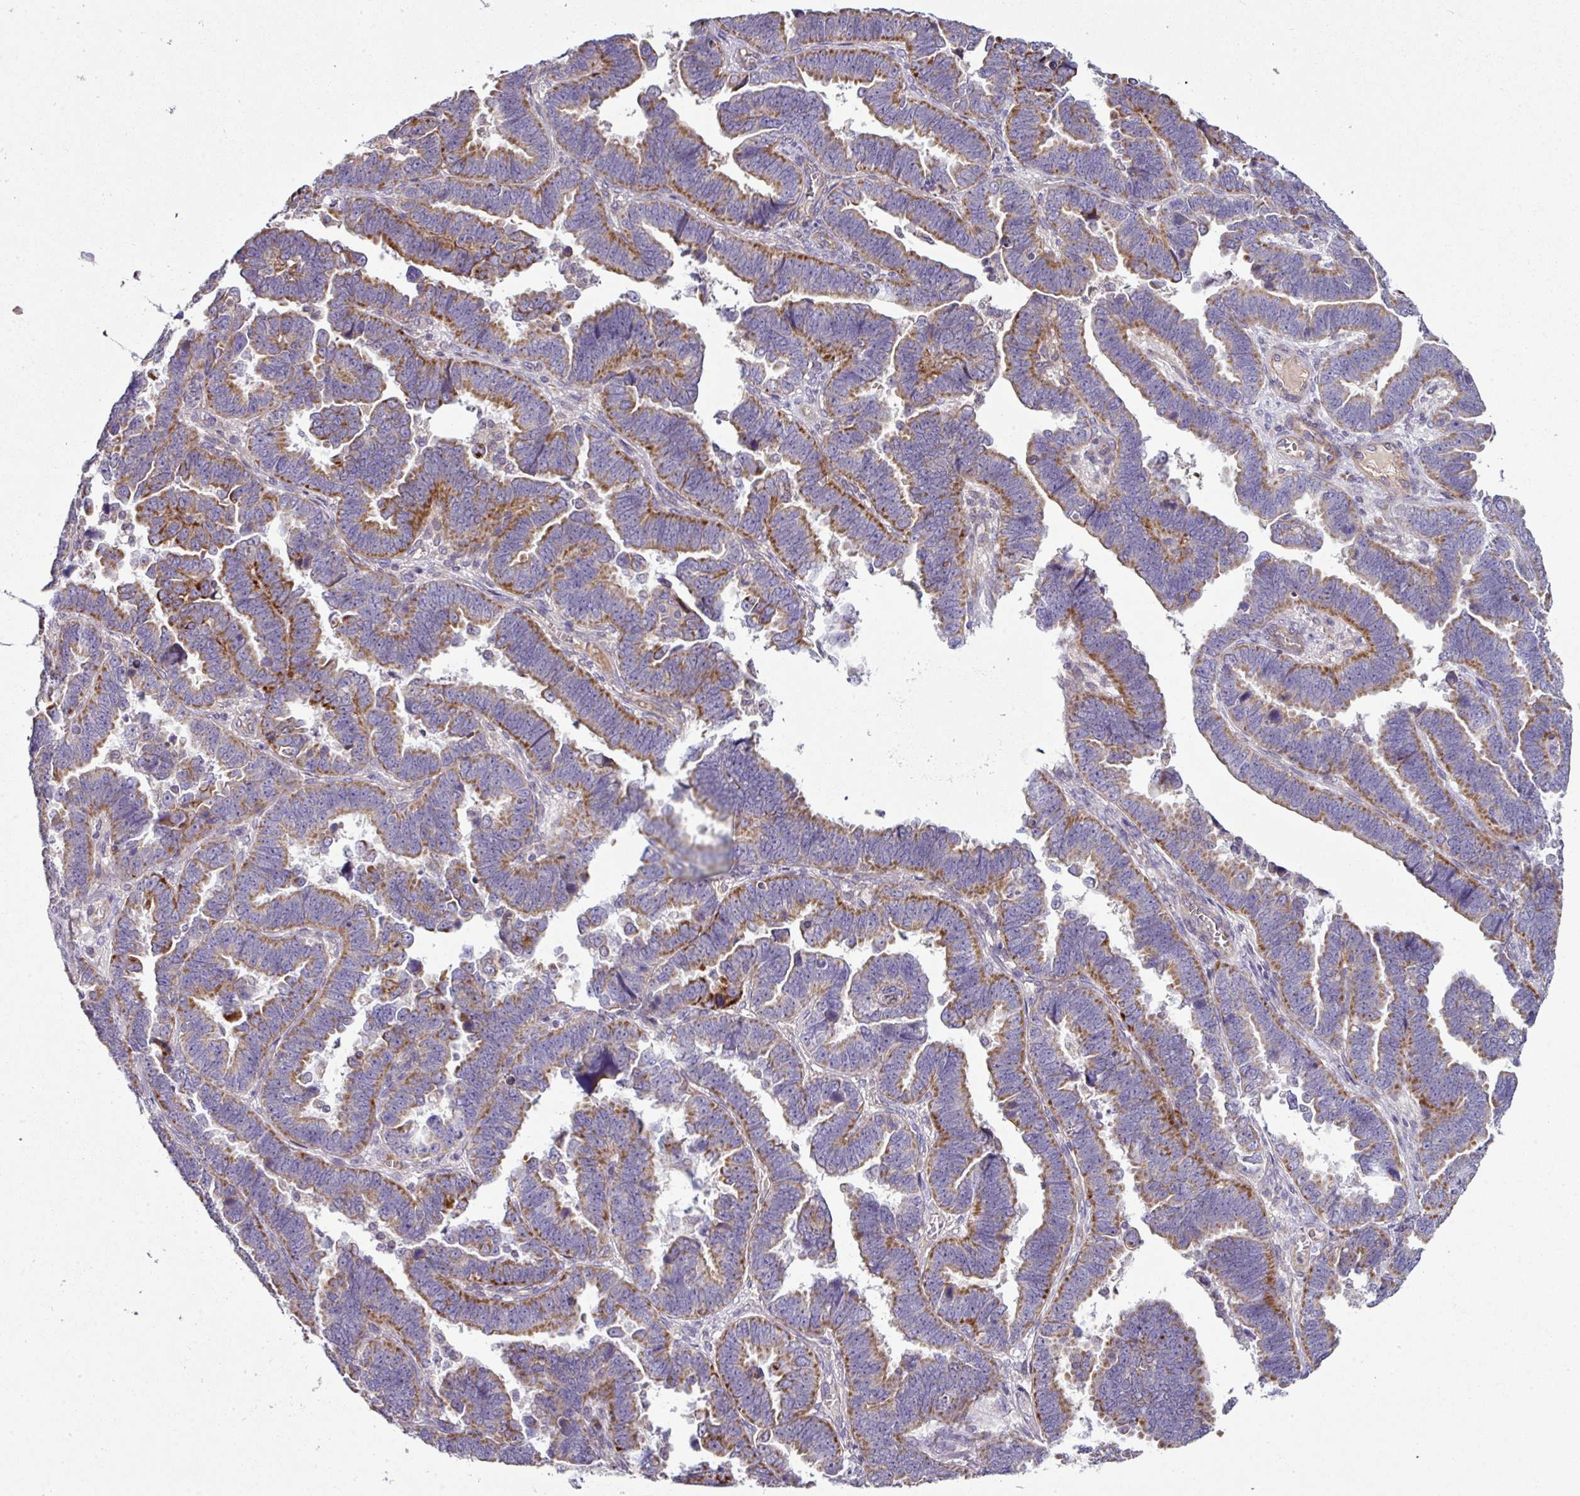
{"staining": {"intensity": "moderate", "quantity": ">75%", "location": "cytoplasmic/membranous"}, "tissue": "endometrial cancer", "cell_type": "Tumor cells", "image_type": "cancer", "snomed": [{"axis": "morphology", "description": "Adenocarcinoma, NOS"}, {"axis": "topography", "description": "Endometrium"}], "caption": "This image displays endometrial cancer (adenocarcinoma) stained with IHC to label a protein in brown. The cytoplasmic/membranous of tumor cells show moderate positivity for the protein. Nuclei are counter-stained blue.", "gene": "GAN", "patient": {"sex": "female", "age": 75}}